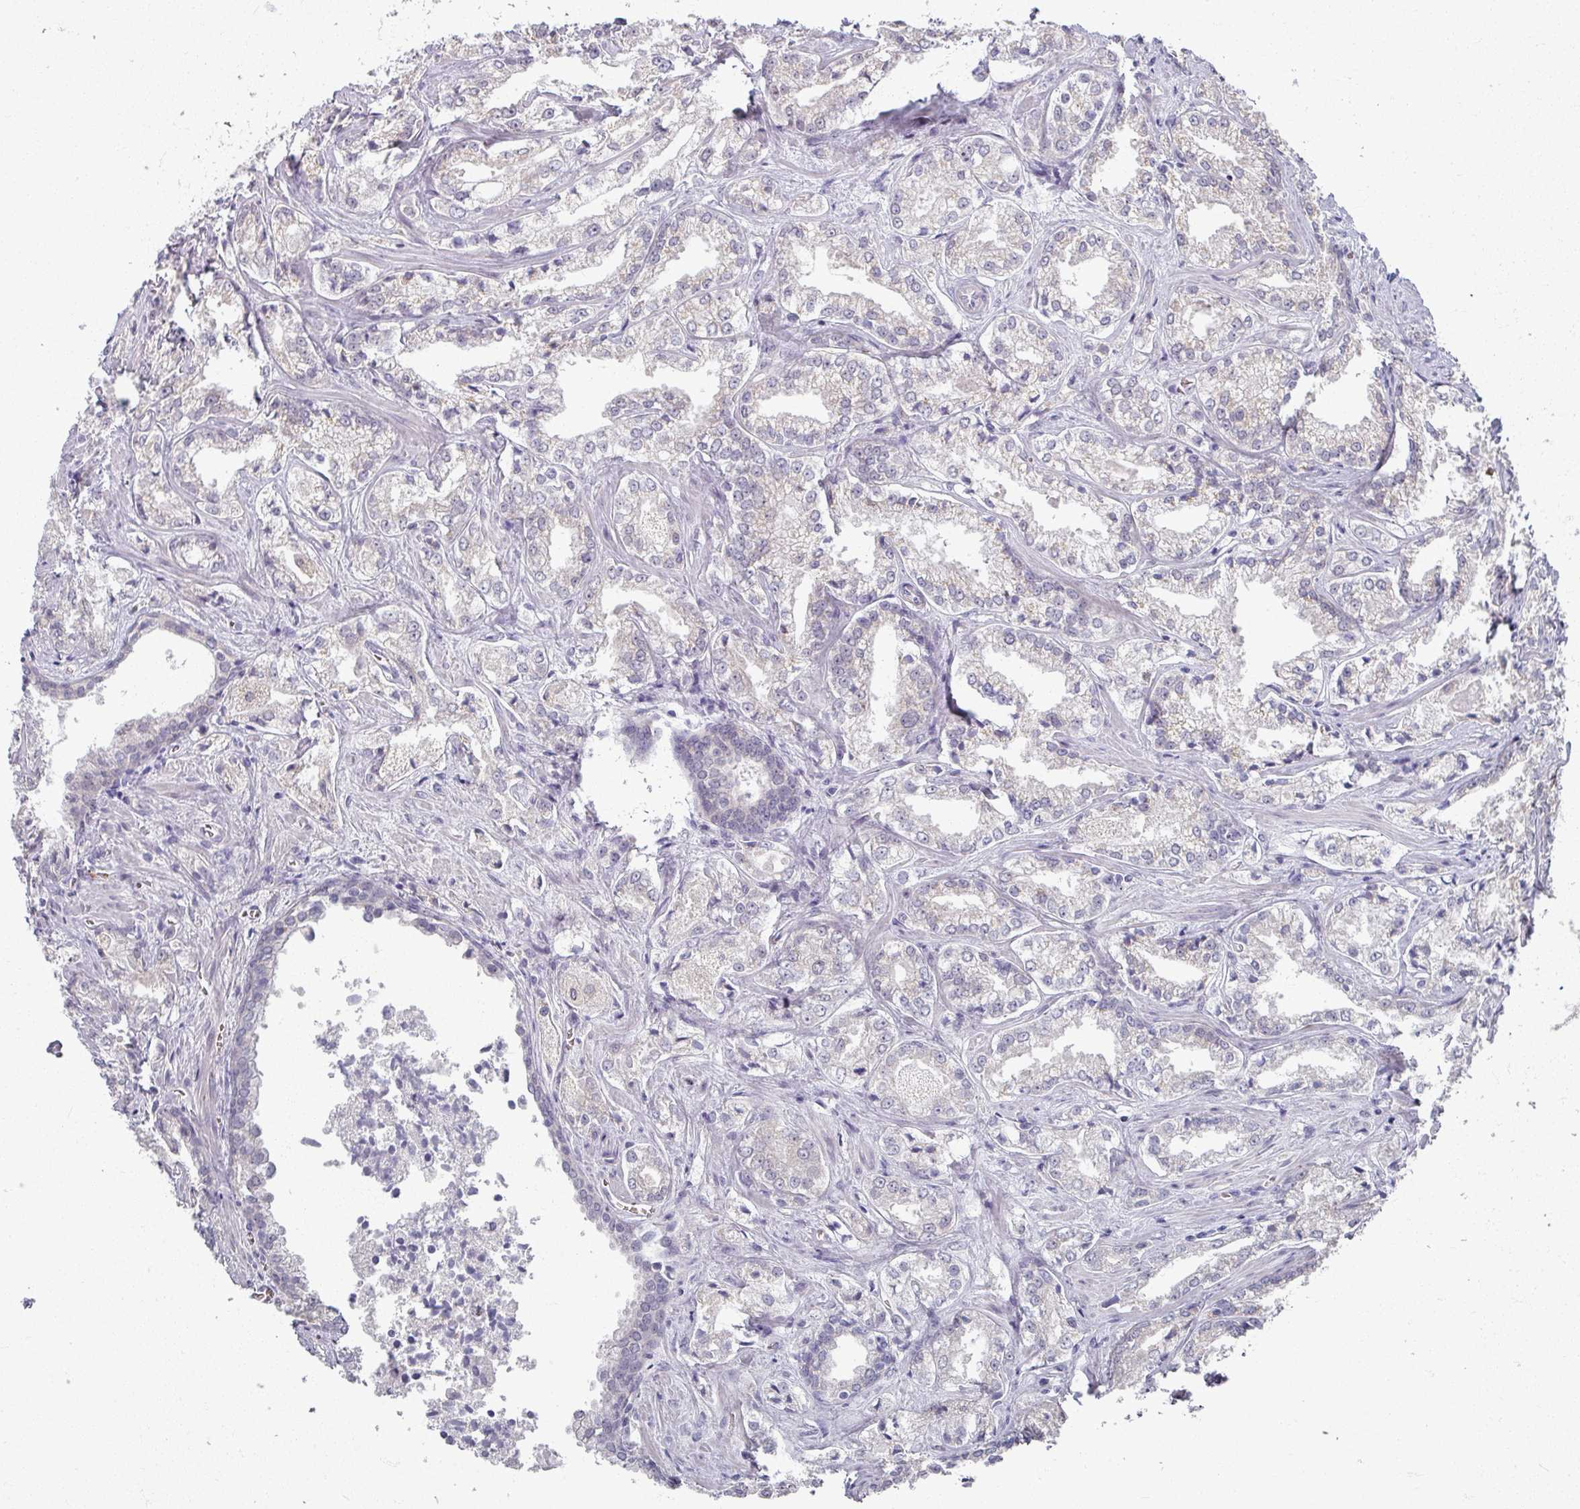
{"staining": {"intensity": "negative", "quantity": "none", "location": "none"}, "tissue": "prostate cancer", "cell_type": "Tumor cells", "image_type": "cancer", "snomed": [{"axis": "morphology", "description": "Adenocarcinoma, Low grade"}, {"axis": "topography", "description": "Prostate"}], "caption": "Immunohistochemistry (IHC) micrograph of neoplastic tissue: prostate cancer (adenocarcinoma (low-grade)) stained with DAB shows no significant protein staining in tumor cells.", "gene": "KMT5C", "patient": {"sex": "male", "age": 47}}